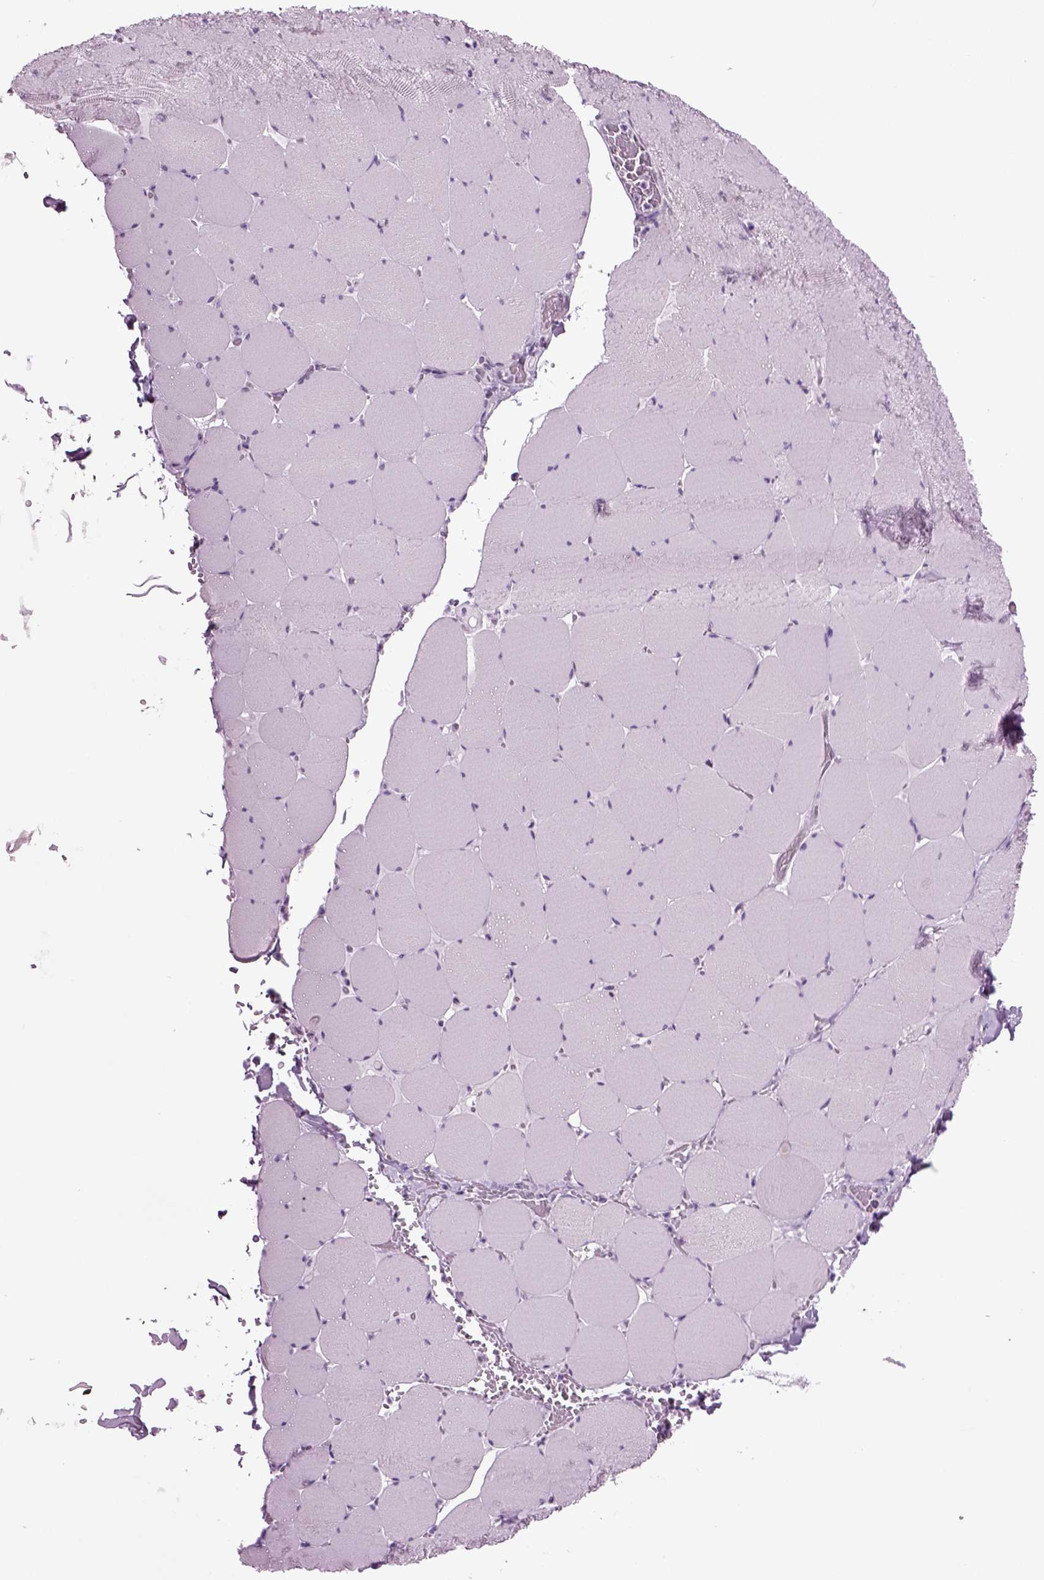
{"staining": {"intensity": "negative", "quantity": "none", "location": "none"}, "tissue": "skeletal muscle", "cell_type": "Myocytes", "image_type": "normal", "snomed": [{"axis": "morphology", "description": "Normal tissue, NOS"}, {"axis": "morphology", "description": "Malignant melanoma, Metastatic site"}, {"axis": "topography", "description": "Skeletal muscle"}], "caption": "Photomicrograph shows no significant protein positivity in myocytes of benign skeletal muscle. (Brightfield microscopy of DAB IHC at high magnification).", "gene": "RFX3", "patient": {"sex": "male", "age": 50}}